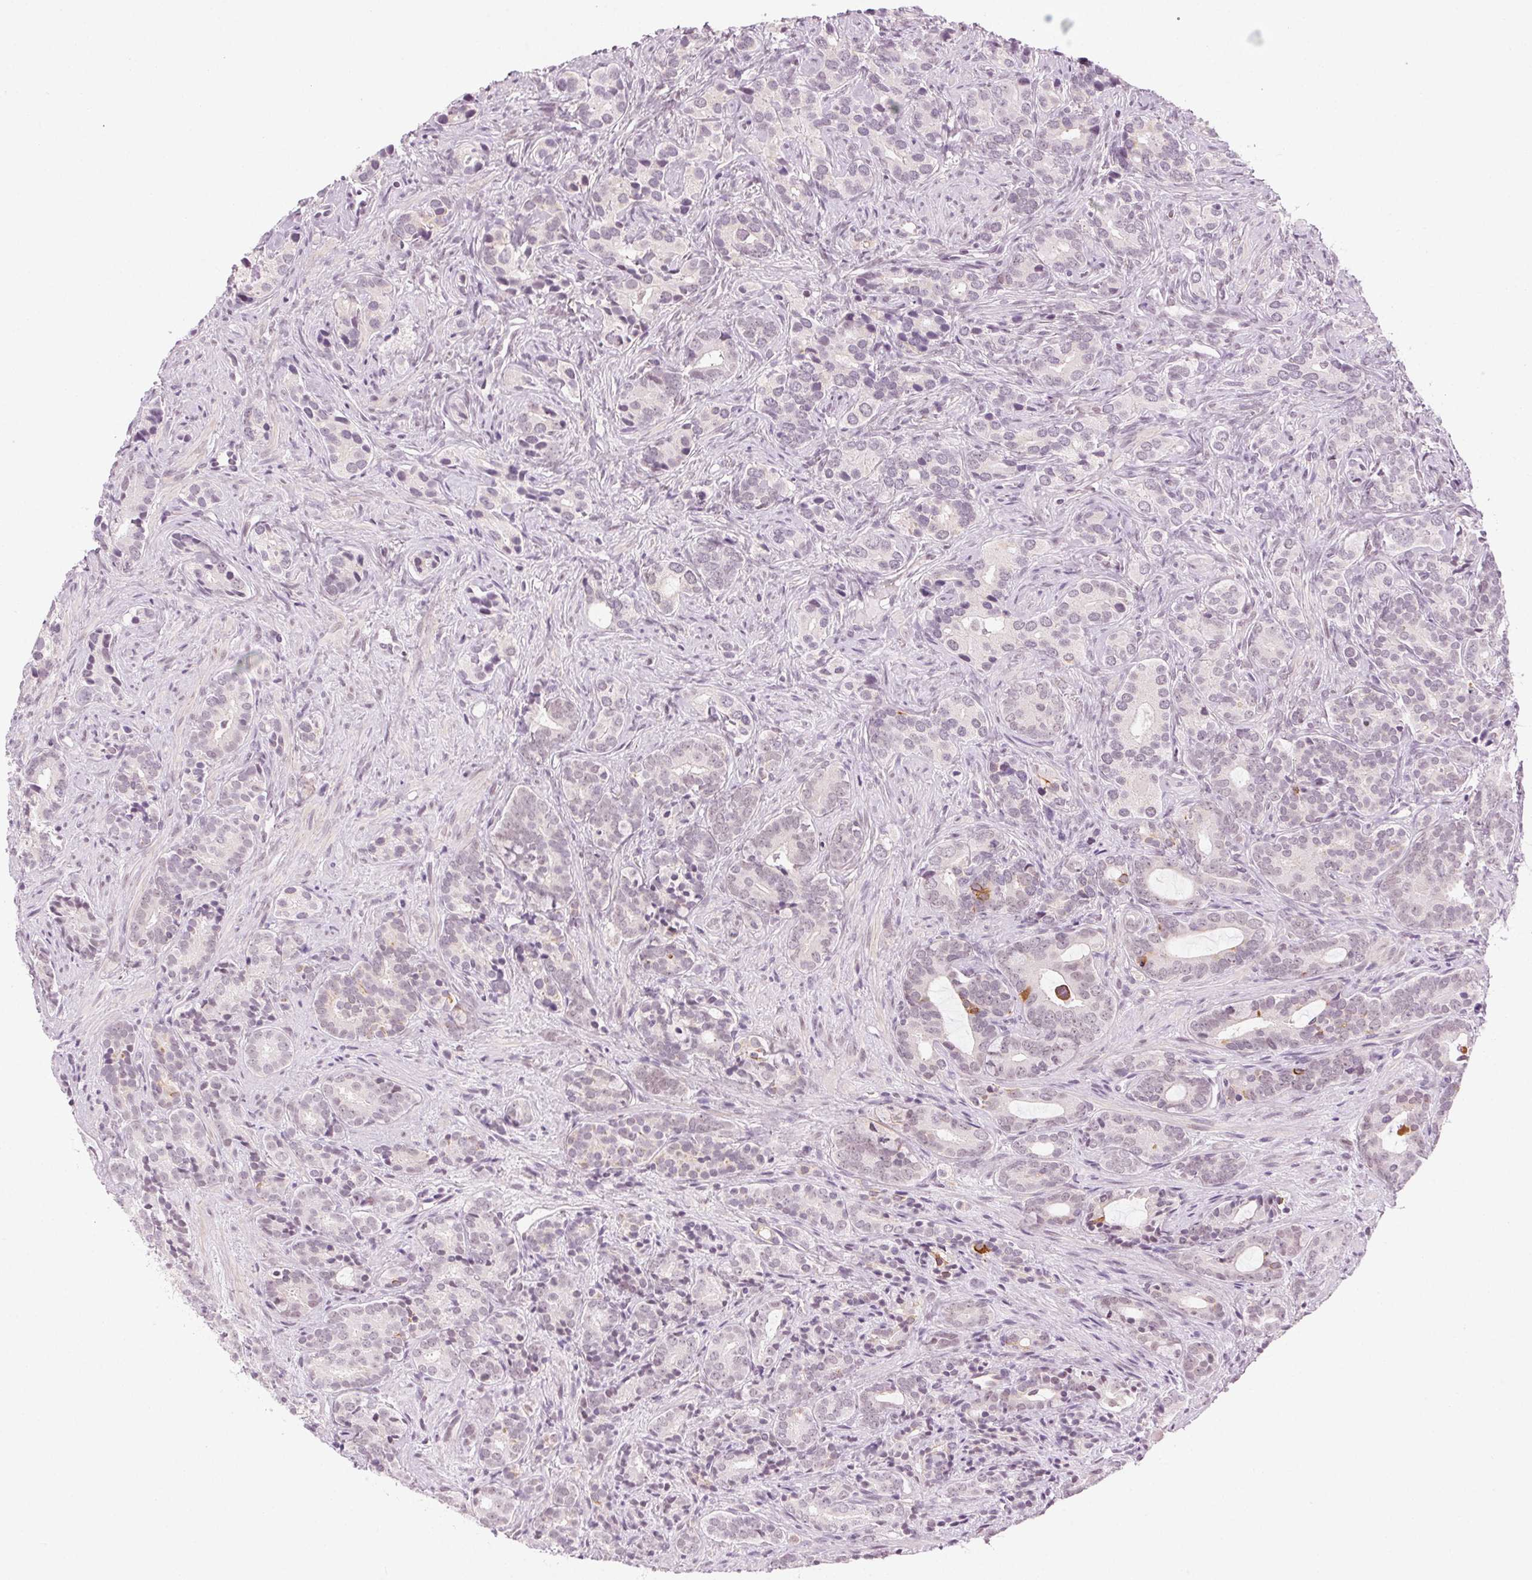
{"staining": {"intensity": "weak", "quantity": "<25%", "location": "cytoplasmic/membranous"}, "tissue": "prostate cancer", "cell_type": "Tumor cells", "image_type": "cancer", "snomed": [{"axis": "morphology", "description": "Adenocarcinoma, High grade"}, {"axis": "topography", "description": "Prostate"}], "caption": "Immunohistochemistry photomicrograph of human adenocarcinoma (high-grade) (prostate) stained for a protein (brown), which displays no staining in tumor cells. (DAB immunohistochemistry (IHC) visualized using brightfield microscopy, high magnification).", "gene": "AIF1L", "patient": {"sex": "male", "age": 84}}